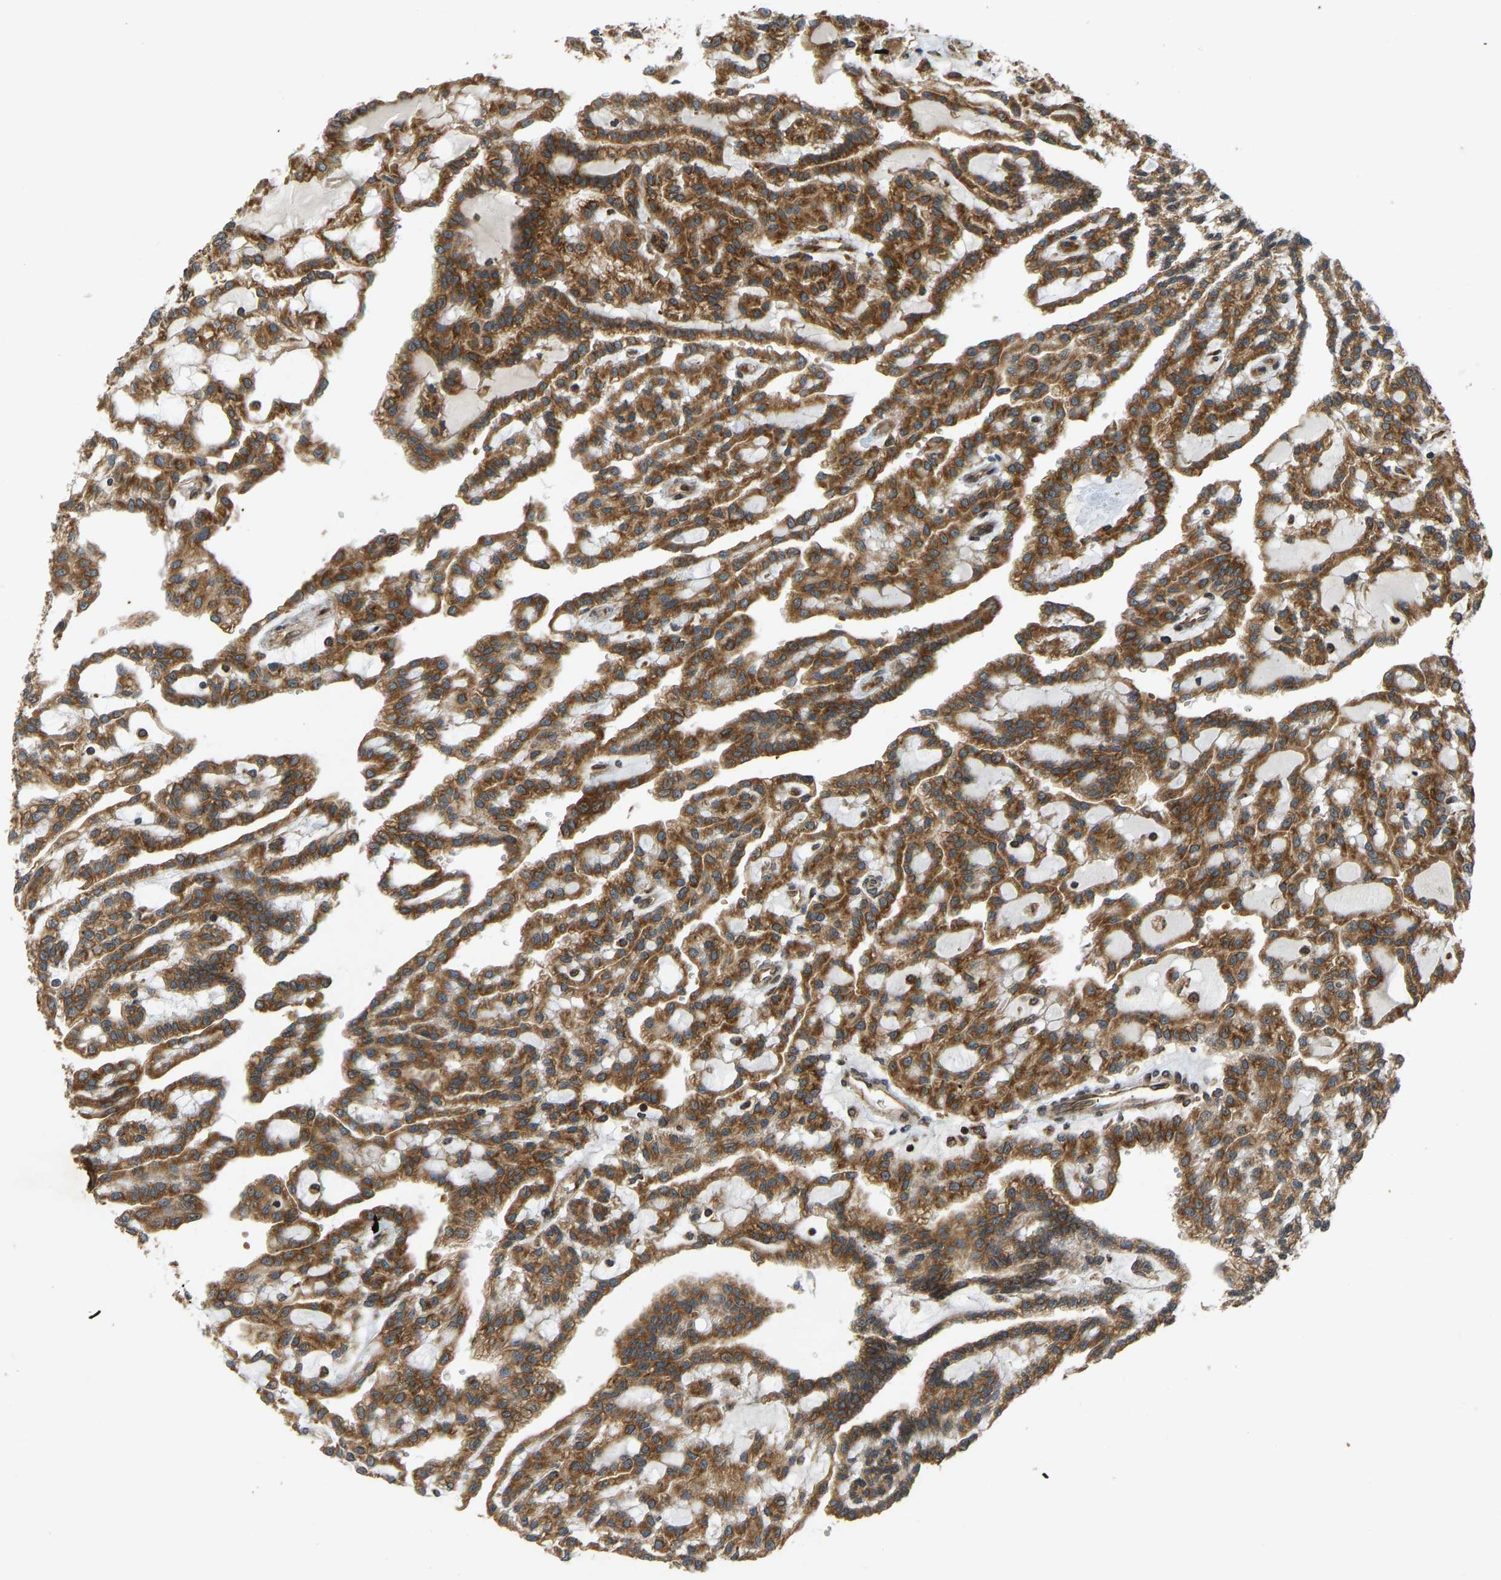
{"staining": {"intensity": "moderate", "quantity": ">75%", "location": "cytoplasmic/membranous"}, "tissue": "renal cancer", "cell_type": "Tumor cells", "image_type": "cancer", "snomed": [{"axis": "morphology", "description": "Adenocarcinoma, NOS"}, {"axis": "topography", "description": "Kidney"}], "caption": "Adenocarcinoma (renal) stained for a protein displays moderate cytoplasmic/membranous positivity in tumor cells. Using DAB (brown) and hematoxylin (blue) stains, captured at high magnification using brightfield microscopy.", "gene": "RPN2", "patient": {"sex": "male", "age": 63}}